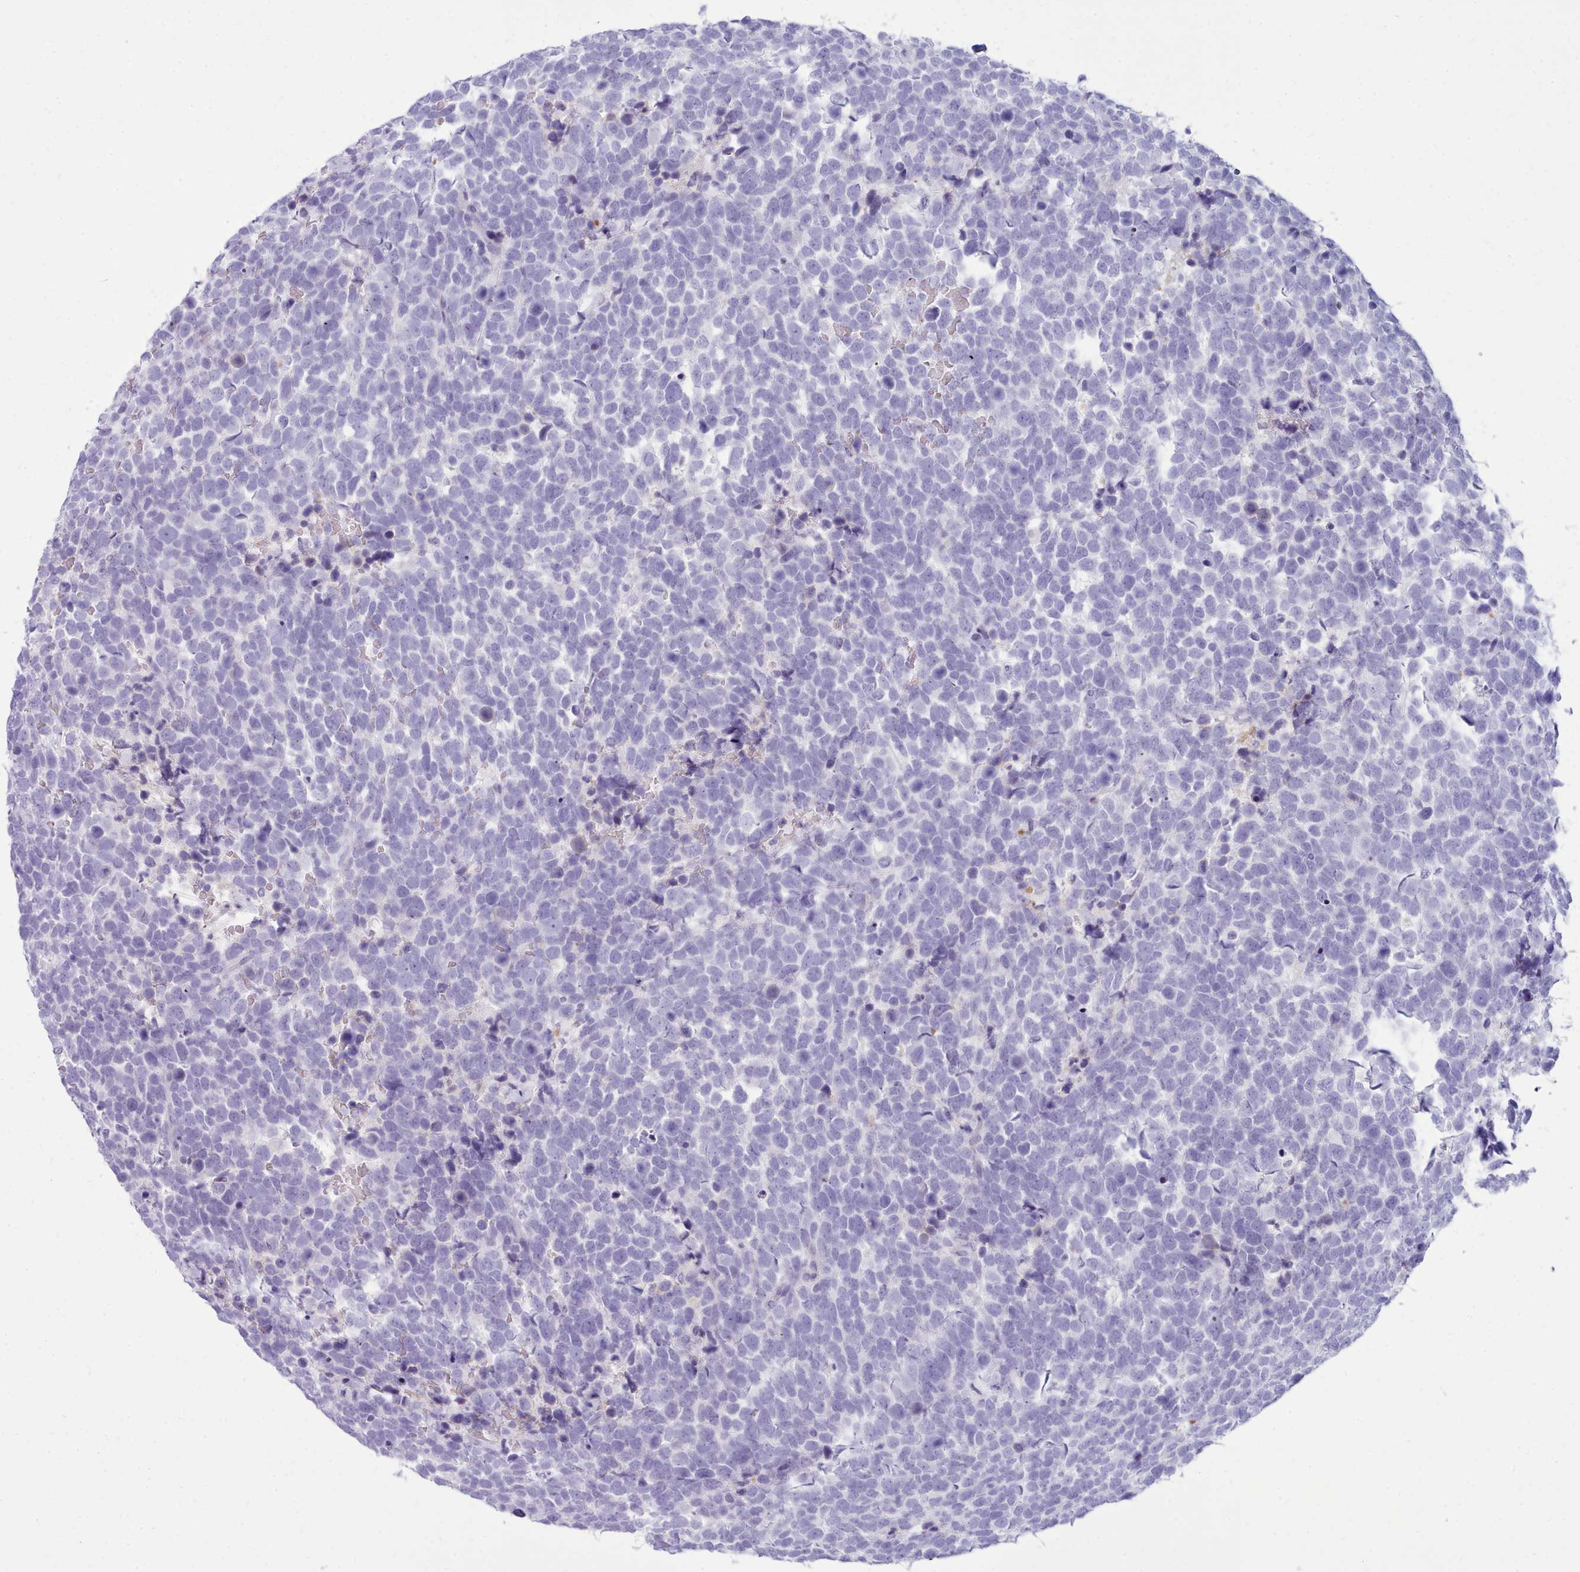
{"staining": {"intensity": "negative", "quantity": "none", "location": "none"}, "tissue": "urothelial cancer", "cell_type": "Tumor cells", "image_type": "cancer", "snomed": [{"axis": "morphology", "description": "Urothelial carcinoma, High grade"}, {"axis": "topography", "description": "Urinary bladder"}], "caption": "The immunohistochemistry photomicrograph has no significant positivity in tumor cells of urothelial cancer tissue.", "gene": "NKX1-2", "patient": {"sex": "female", "age": 82}}